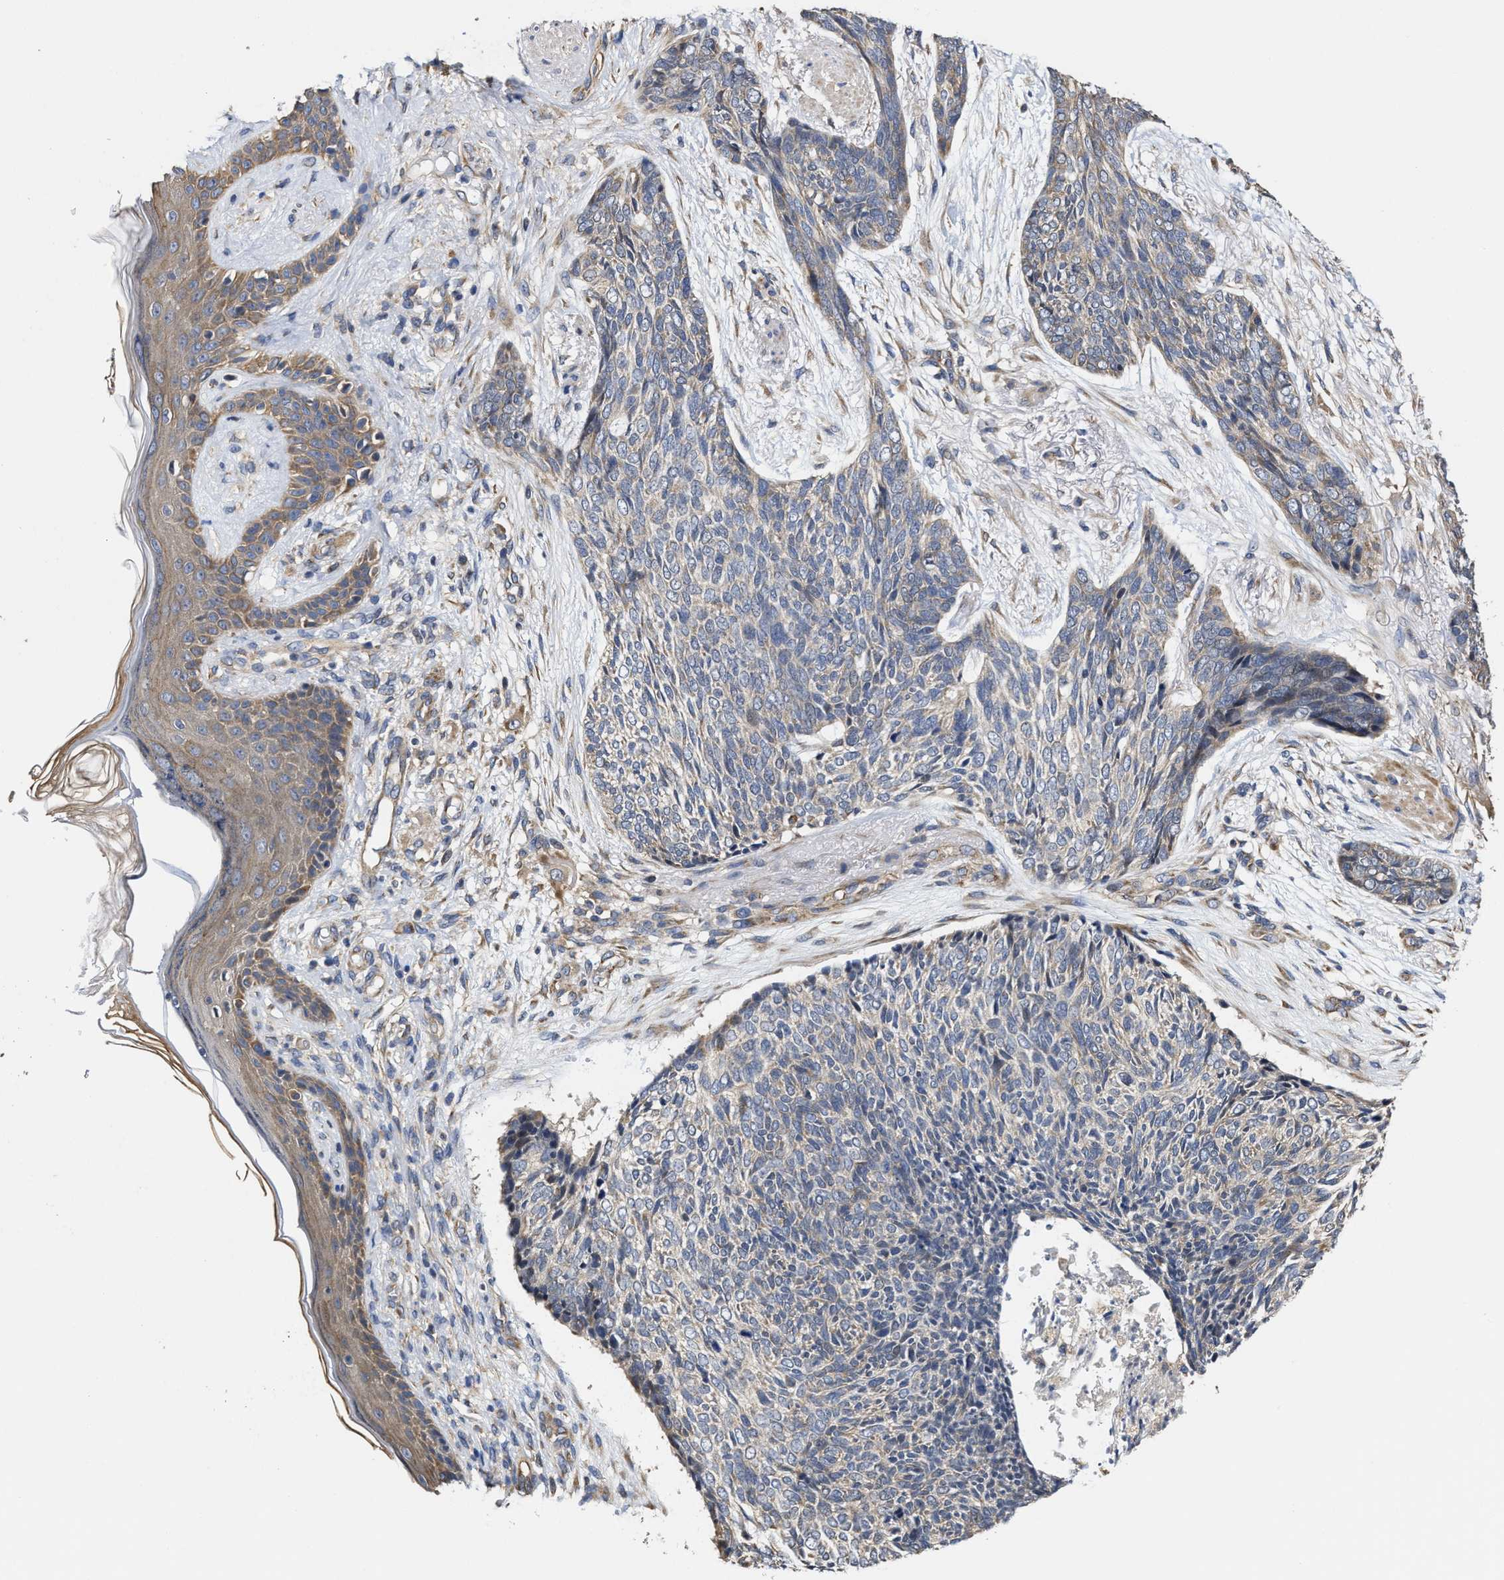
{"staining": {"intensity": "weak", "quantity": "<25%", "location": "cytoplasmic/membranous"}, "tissue": "skin cancer", "cell_type": "Tumor cells", "image_type": "cancer", "snomed": [{"axis": "morphology", "description": "Basal cell carcinoma"}, {"axis": "topography", "description": "Skin"}], "caption": "Skin cancer was stained to show a protein in brown. There is no significant positivity in tumor cells.", "gene": "TRAF6", "patient": {"sex": "female", "age": 84}}